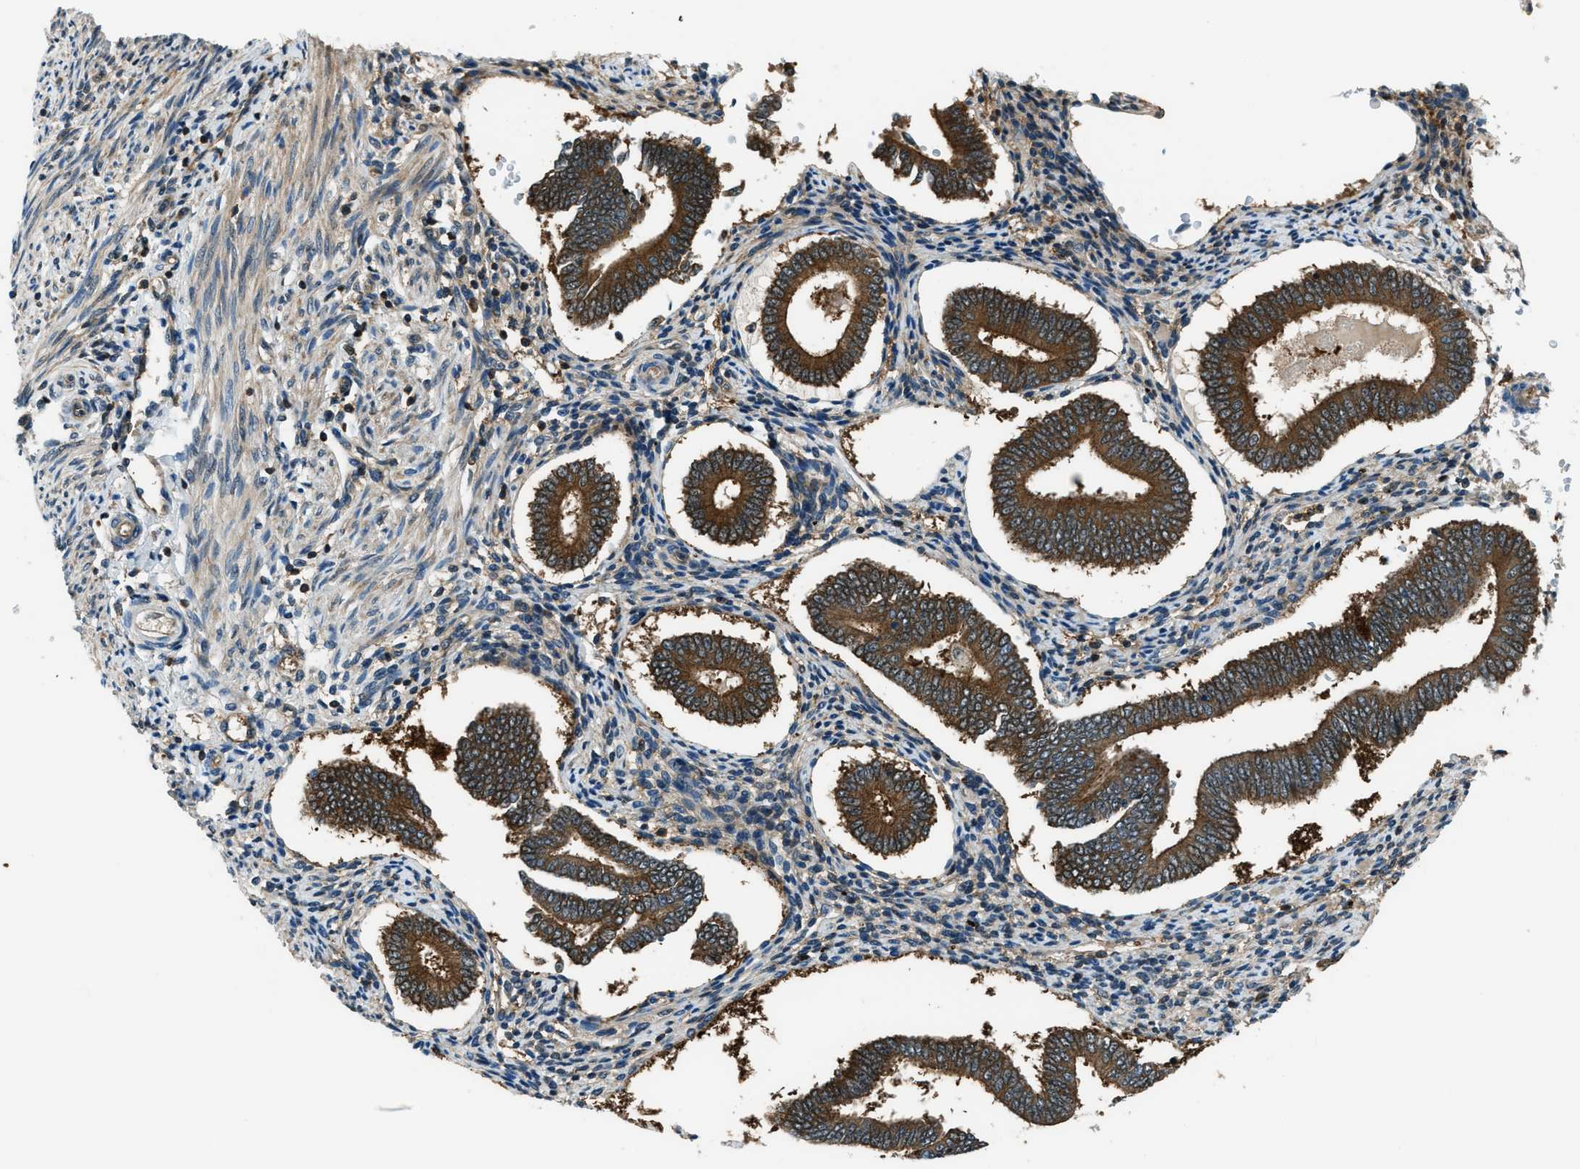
{"staining": {"intensity": "weak", "quantity": "25%-75%", "location": "cytoplasmic/membranous"}, "tissue": "endometrium", "cell_type": "Cells in endometrial stroma", "image_type": "normal", "snomed": [{"axis": "morphology", "description": "Normal tissue, NOS"}, {"axis": "topography", "description": "Endometrium"}], "caption": "A brown stain shows weak cytoplasmic/membranous staining of a protein in cells in endometrial stroma of benign endometrium.", "gene": "HEBP2", "patient": {"sex": "female", "age": 42}}